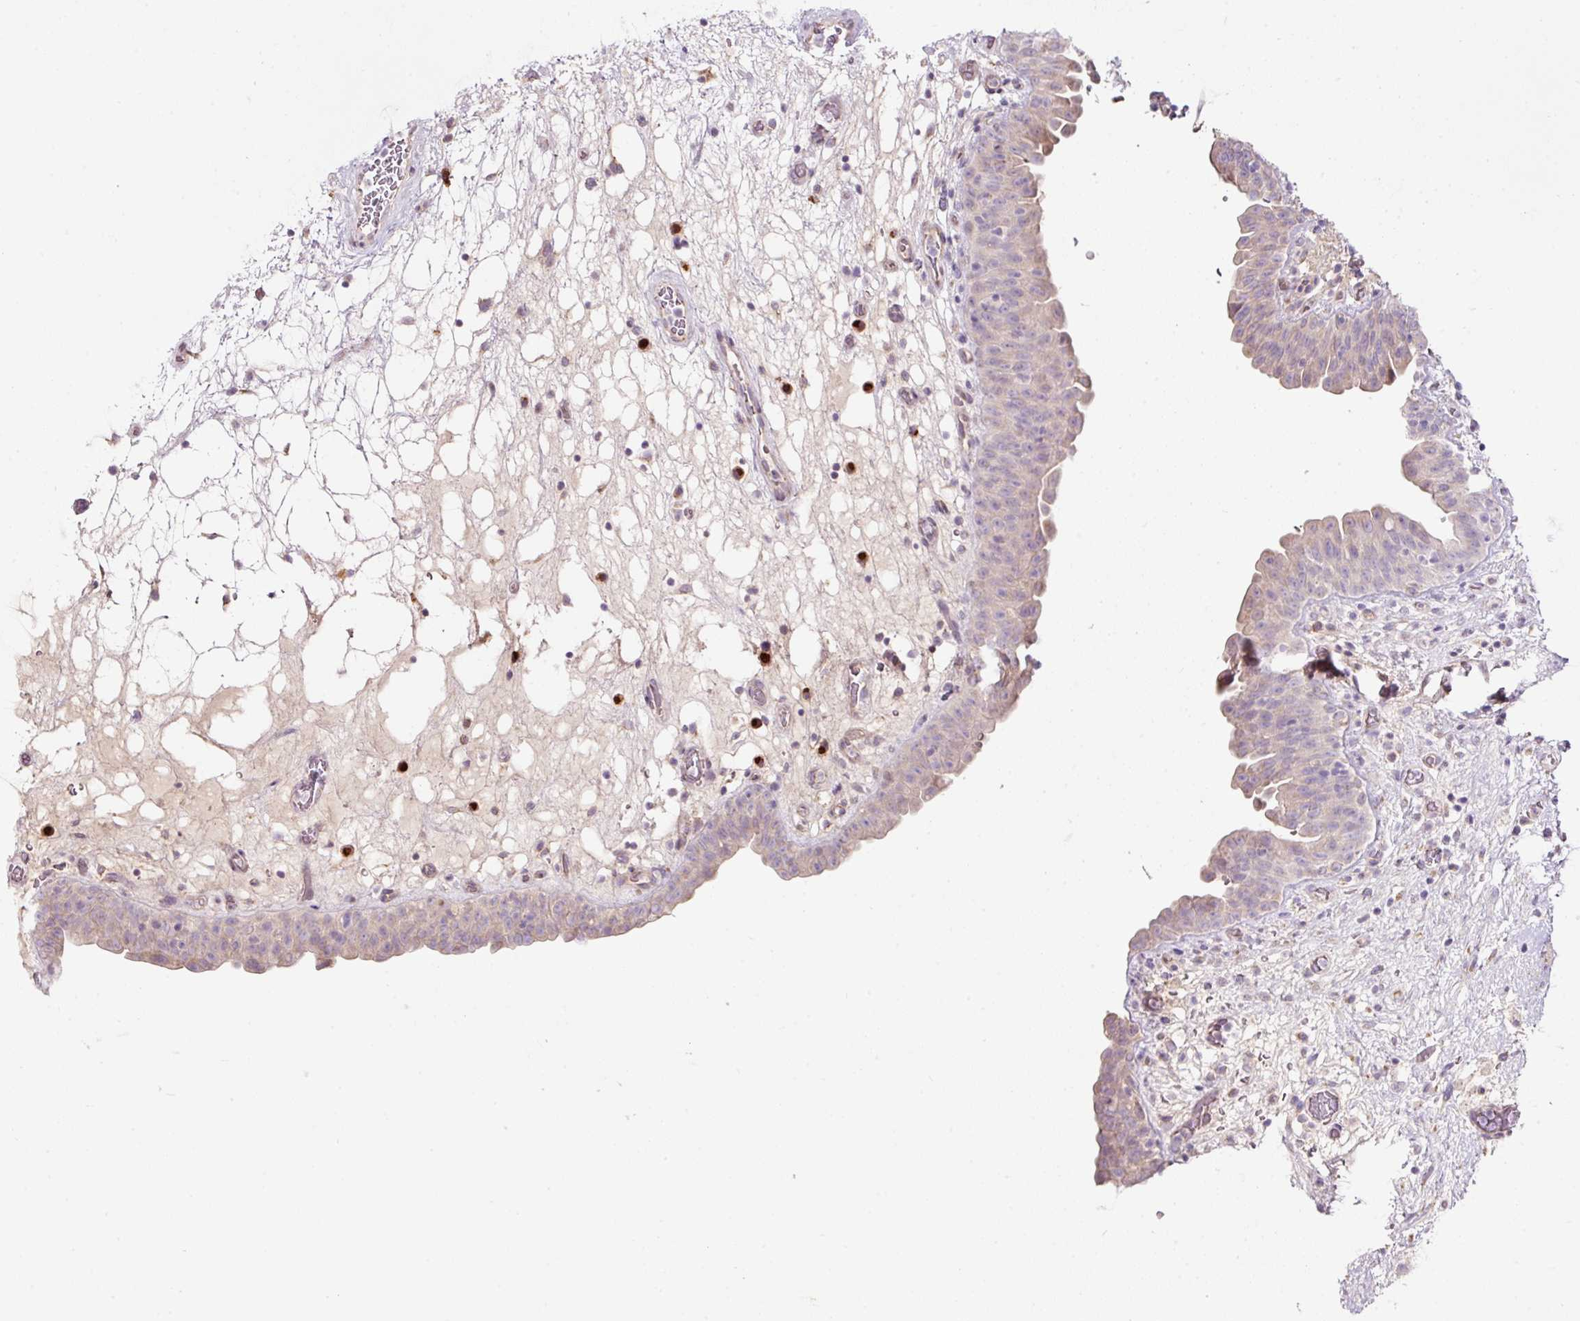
{"staining": {"intensity": "weak", "quantity": "<25%", "location": "cytoplasmic/membranous"}, "tissue": "urinary bladder", "cell_type": "Urothelial cells", "image_type": "normal", "snomed": [{"axis": "morphology", "description": "Normal tissue, NOS"}, {"axis": "topography", "description": "Urinary bladder"}], "caption": "This is an immunohistochemistry (IHC) histopathology image of unremarkable urinary bladder. There is no expression in urothelial cells.", "gene": "NBPF11", "patient": {"sex": "male", "age": 71}}